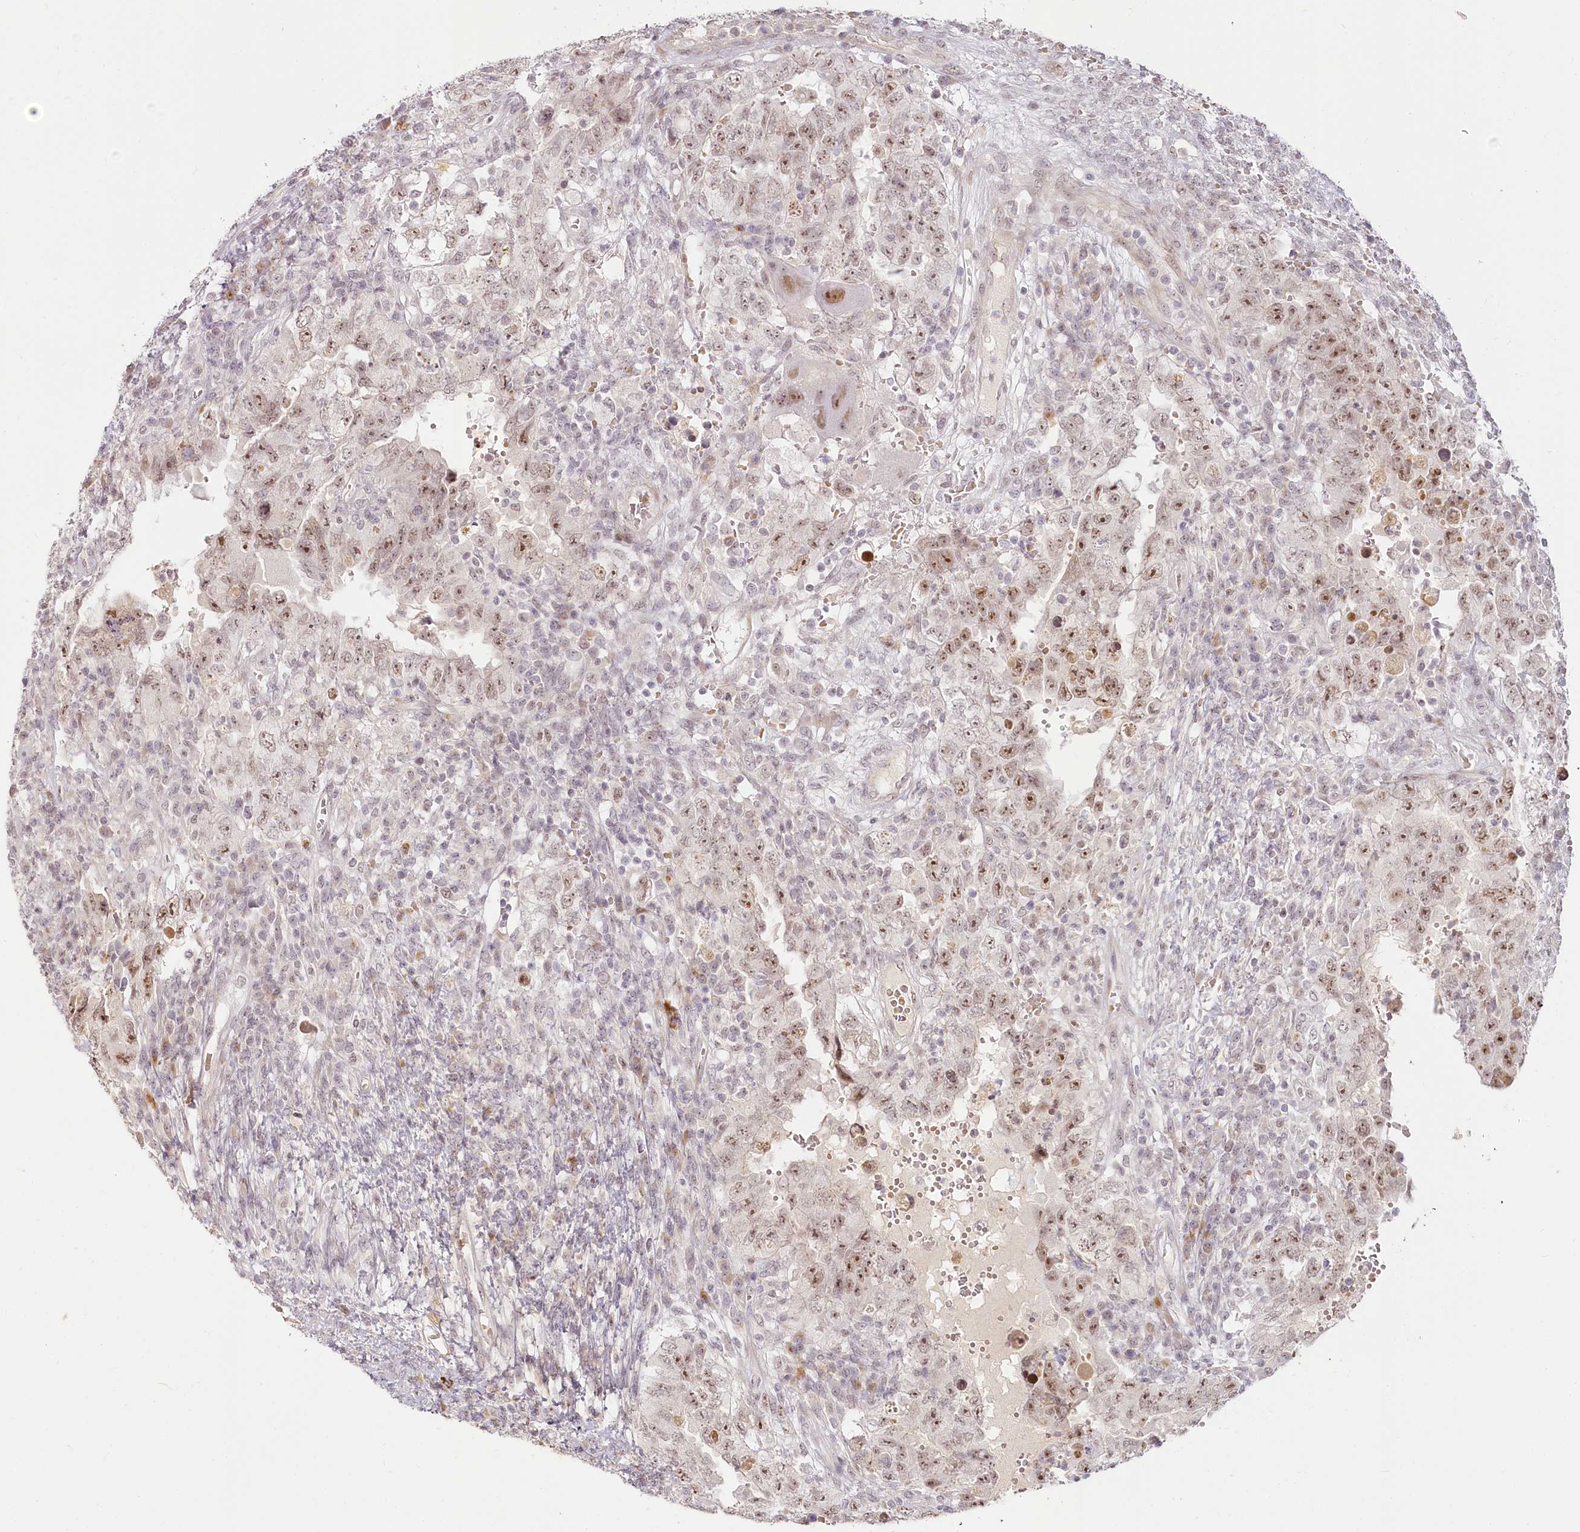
{"staining": {"intensity": "moderate", "quantity": ">75%", "location": "nuclear"}, "tissue": "testis cancer", "cell_type": "Tumor cells", "image_type": "cancer", "snomed": [{"axis": "morphology", "description": "Carcinoma, Embryonal, NOS"}, {"axis": "topography", "description": "Testis"}], "caption": "Protein staining of testis cancer (embryonal carcinoma) tissue displays moderate nuclear positivity in about >75% of tumor cells.", "gene": "EXOSC7", "patient": {"sex": "male", "age": 26}}